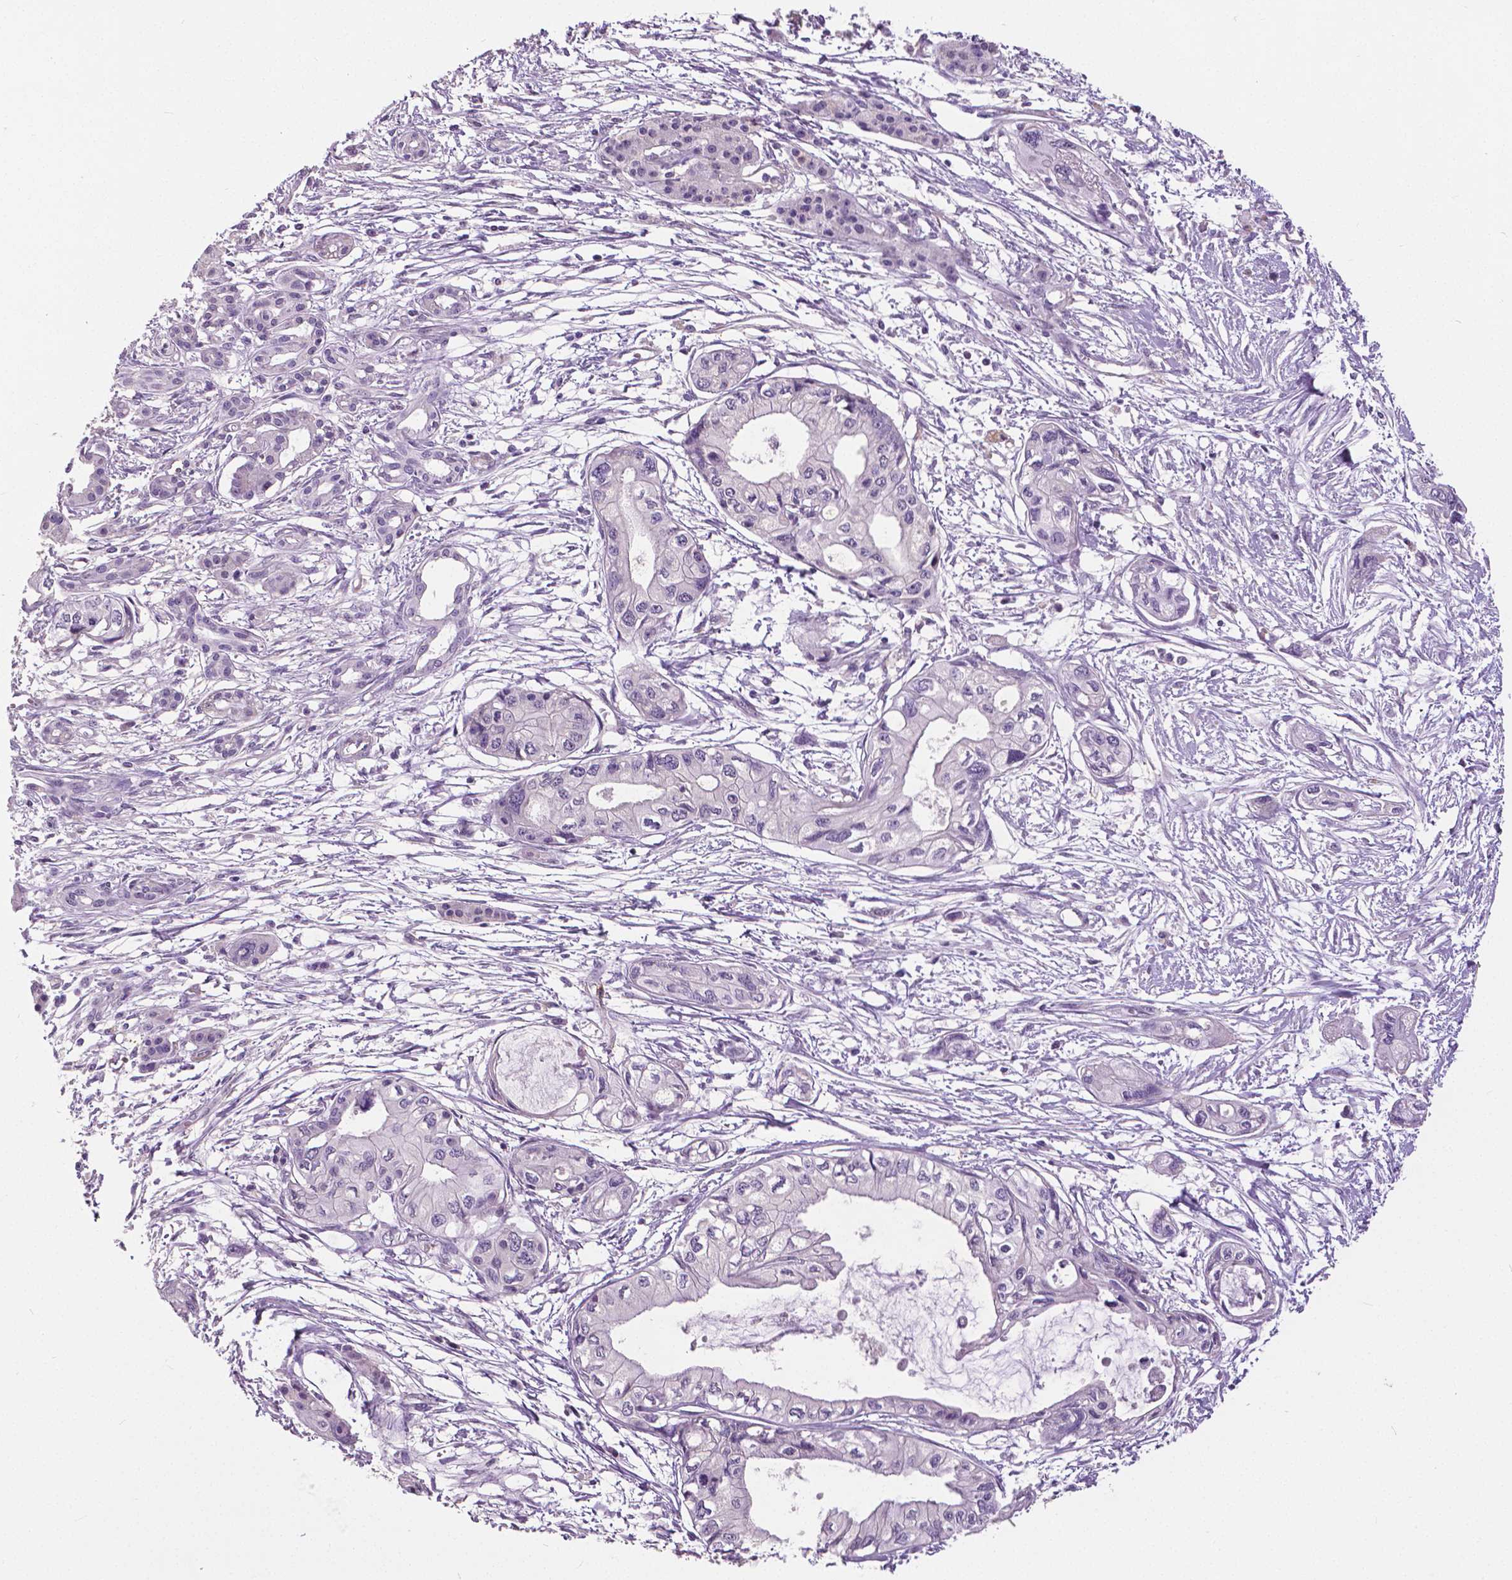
{"staining": {"intensity": "negative", "quantity": "none", "location": "none"}, "tissue": "pancreatic cancer", "cell_type": "Tumor cells", "image_type": "cancer", "snomed": [{"axis": "morphology", "description": "Adenocarcinoma, NOS"}, {"axis": "topography", "description": "Pancreas"}], "caption": "IHC of human pancreatic cancer (adenocarcinoma) reveals no expression in tumor cells.", "gene": "FOXA1", "patient": {"sex": "female", "age": 76}}